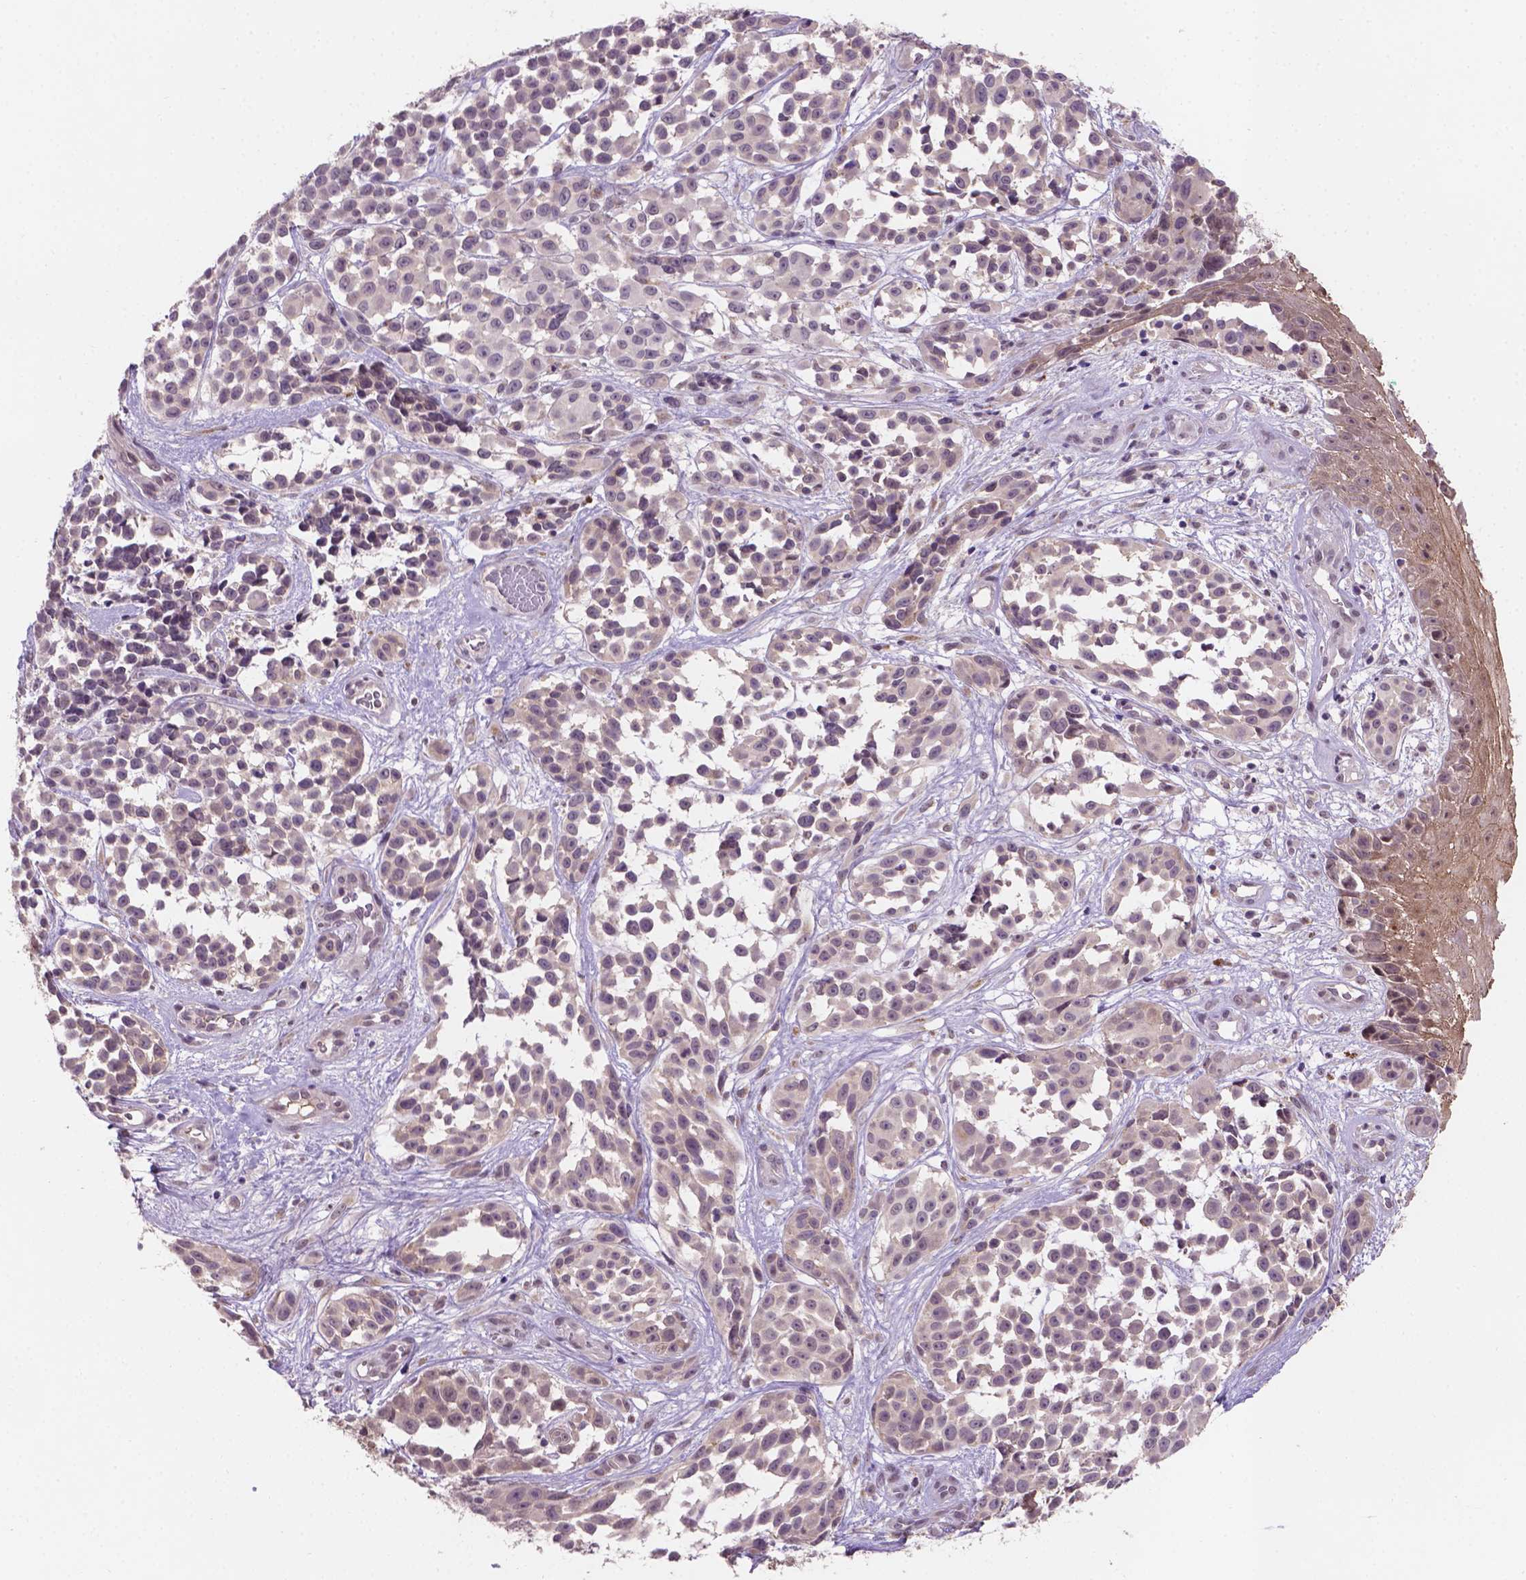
{"staining": {"intensity": "negative", "quantity": "none", "location": "none"}, "tissue": "melanoma", "cell_type": "Tumor cells", "image_type": "cancer", "snomed": [{"axis": "morphology", "description": "Malignant melanoma, NOS"}, {"axis": "topography", "description": "Skin"}], "caption": "Human melanoma stained for a protein using immunohistochemistry (IHC) demonstrates no positivity in tumor cells.", "gene": "GXYLT2", "patient": {"sex": "female", "age": 88}}